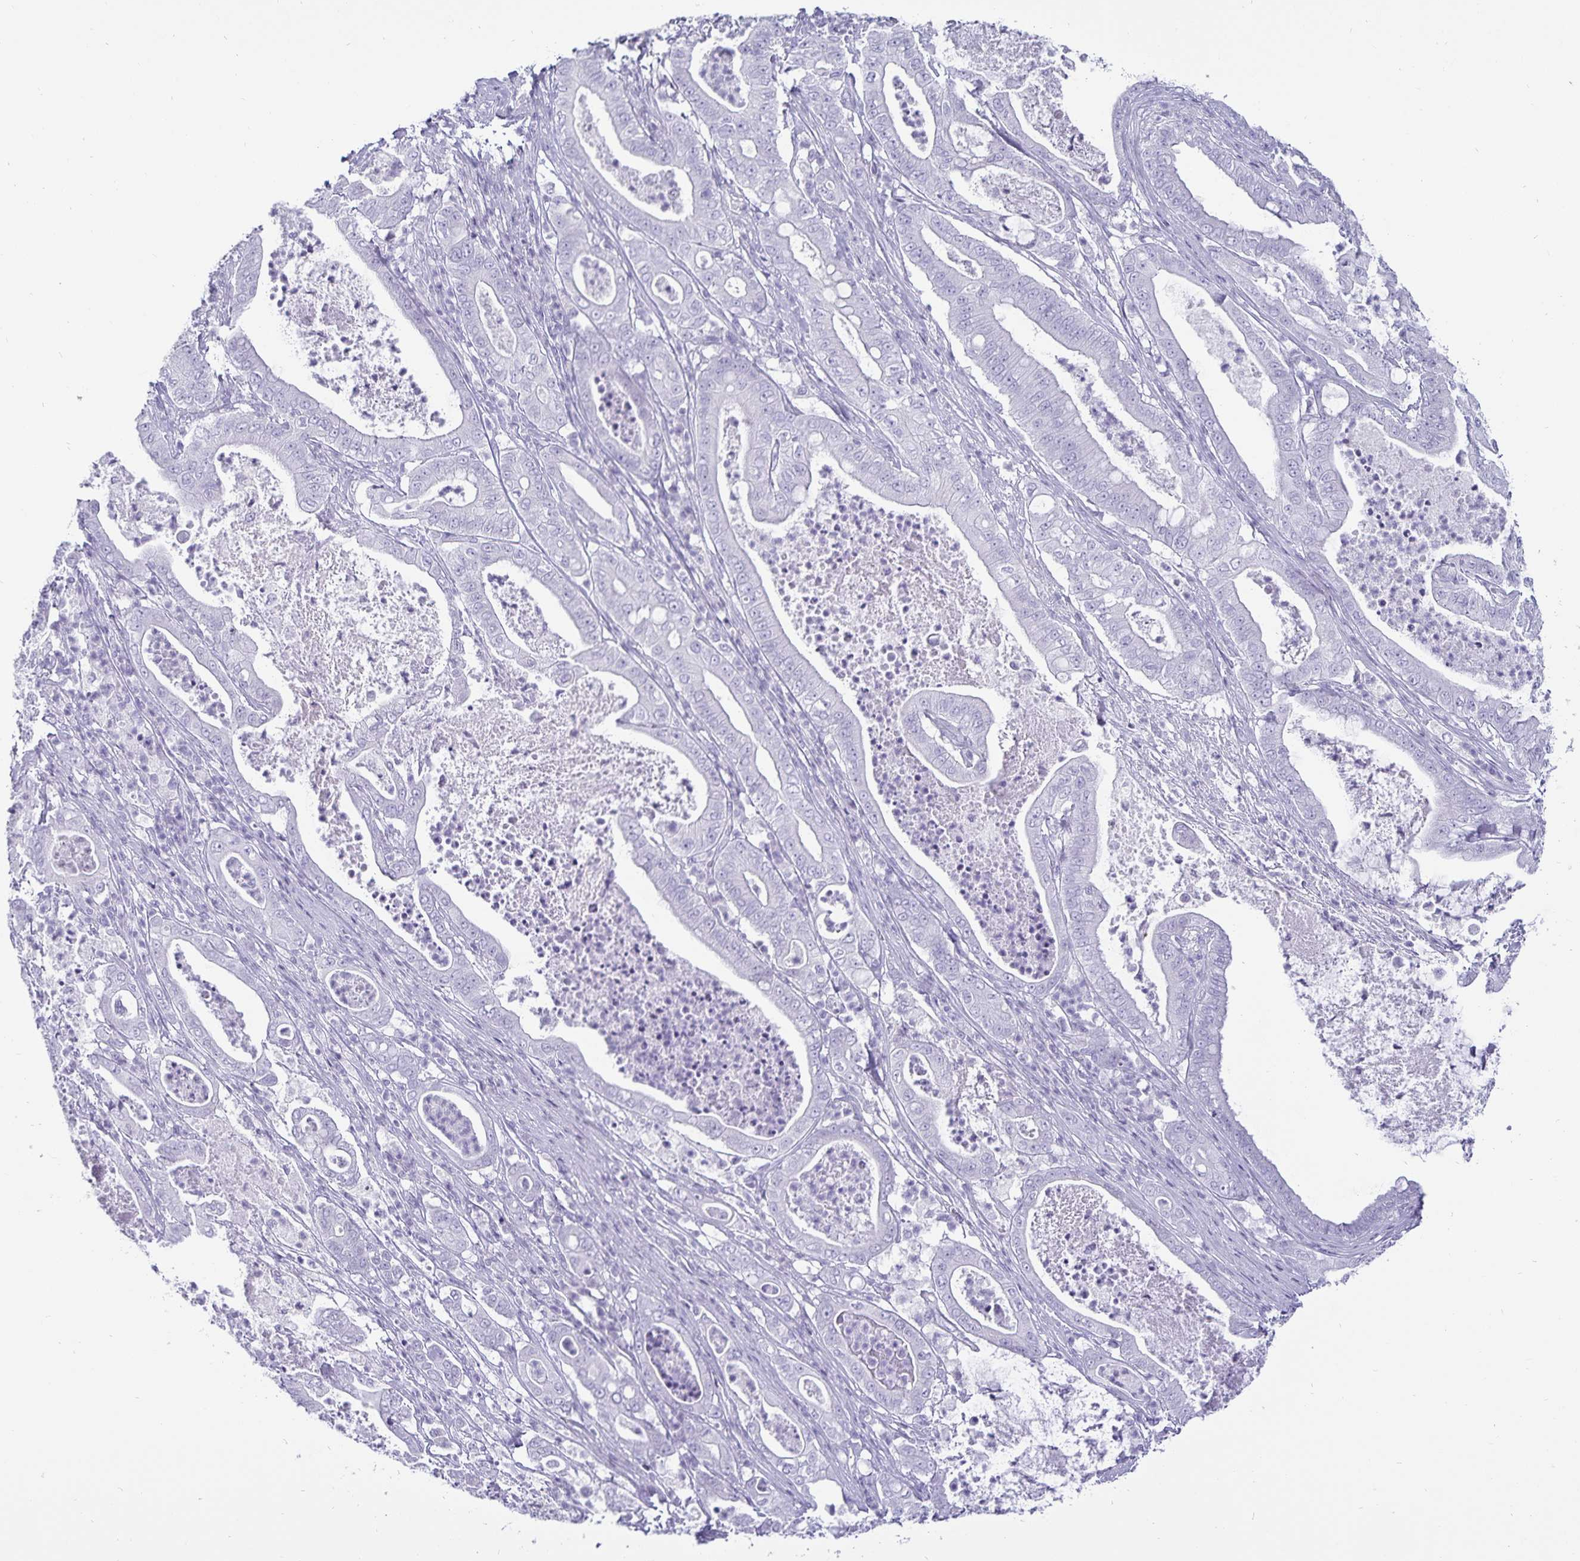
{"staining": {"intensity": "negative", "quantity": "none", "location": "none"}, "tissue": "pancreatic cancer", "cell_type": "Tumor cells", "image_type": "cancer", "snomed": [{"axis": "morphology", "description": "Adenocarcinoma, NOS"}, {"axis": "topography", "description": "Pancreas"}], "caption": "Protein analysis of pancreatic adenocarcinoma reveals no significant expression in tumor cells.", "gene": "DEFA6", "patient": {"sex": "male", "age": 71}}